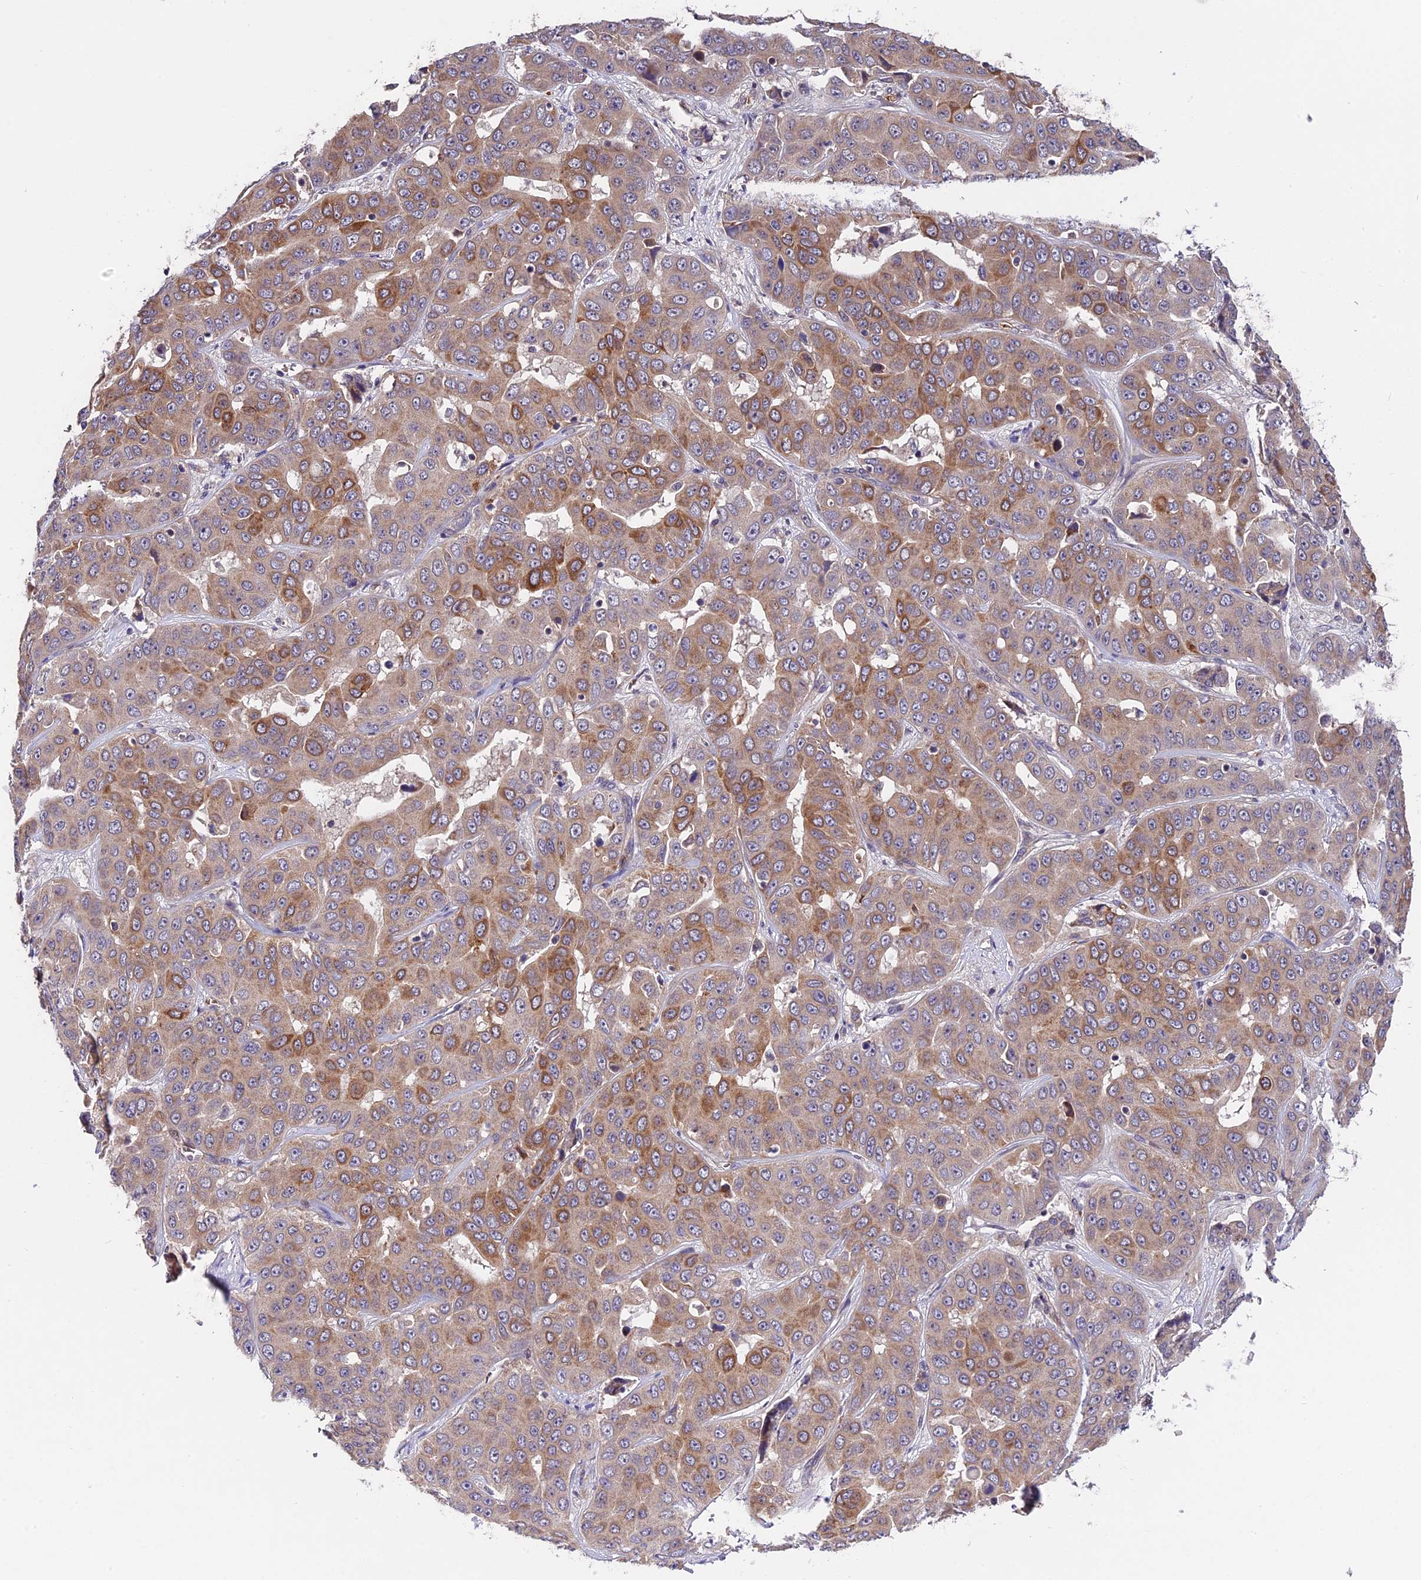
{"staining": {"intensity": "moderate", "quantity": "25%-75%", "location": "cytoplasmic/membranous"}, "tissue": "liver cancer", "cell_type": "Tumor cells", "image_type": "cancer", "snomed": [{"axis": "morphology", "description": "Cholangiocarcinoma"}, {"axis": "topography", "description": "Liver"}], "caption": "Human liver cancer (cholangiocarcinoma) stained with a brown dye exhibits moderate cytoplasmic/membranous positive staining in about 25%-75% of tumor cells.", "gene": "TRMT1", "patient": {"sex": "female", "age": 52}}